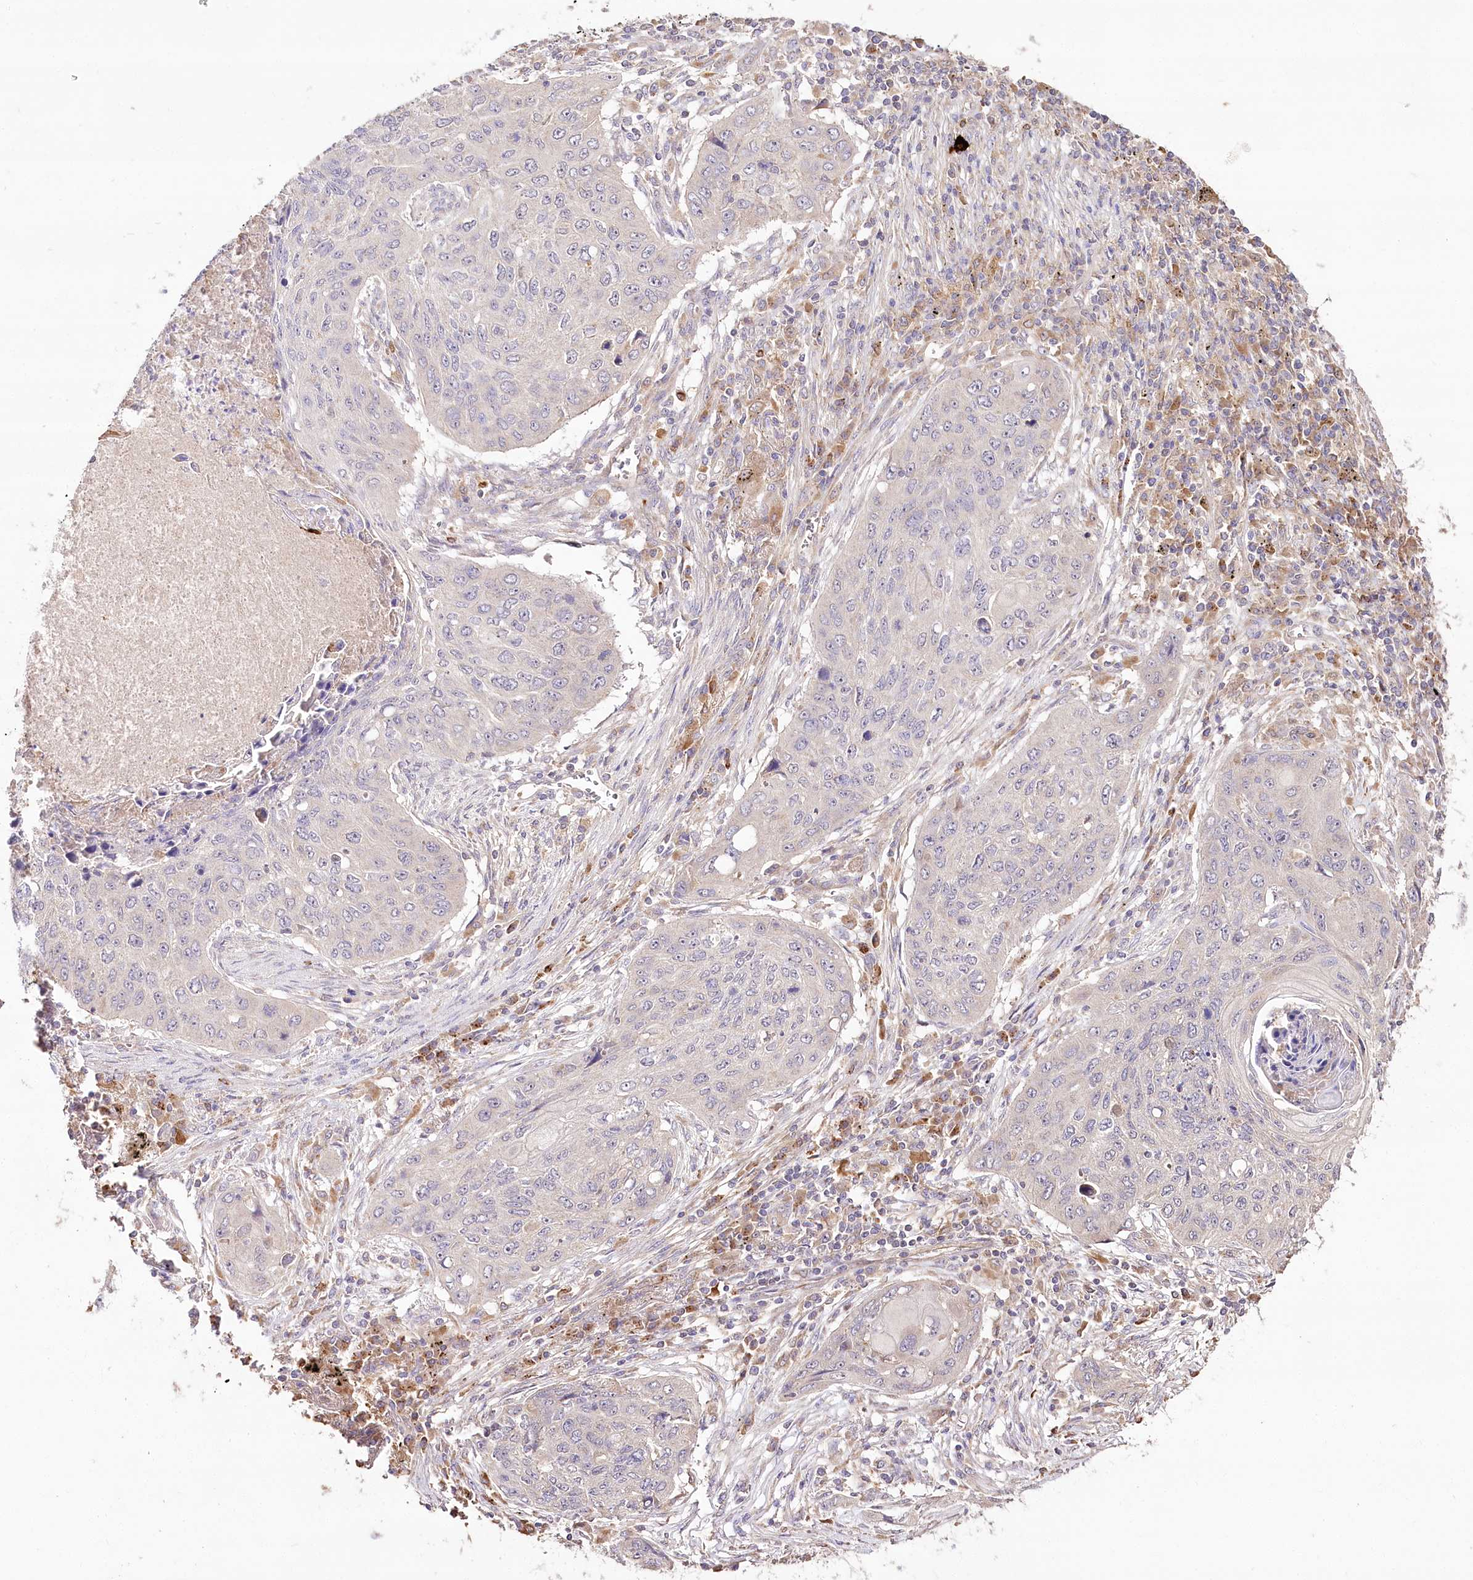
{"staining": {"intensity": "negative", "quantity": "none", "location": "none"}, "tissue": "lung cancer", "cell_type": "Tumor cells", "image_type": "cancer", "snomed": [{"axis": "morphology", "description": "Squamous cell carcinoma, NOS"}, {"axis": "topography", "description": "Lung"}], "caption": "This is an immunohistochemistry (IHC) histopathology image of human lung squamous cell carcinoma. There is no staining in tumor cells.", "gene": "DMXL1", "patient": {"sex": "female", "age": 63}}